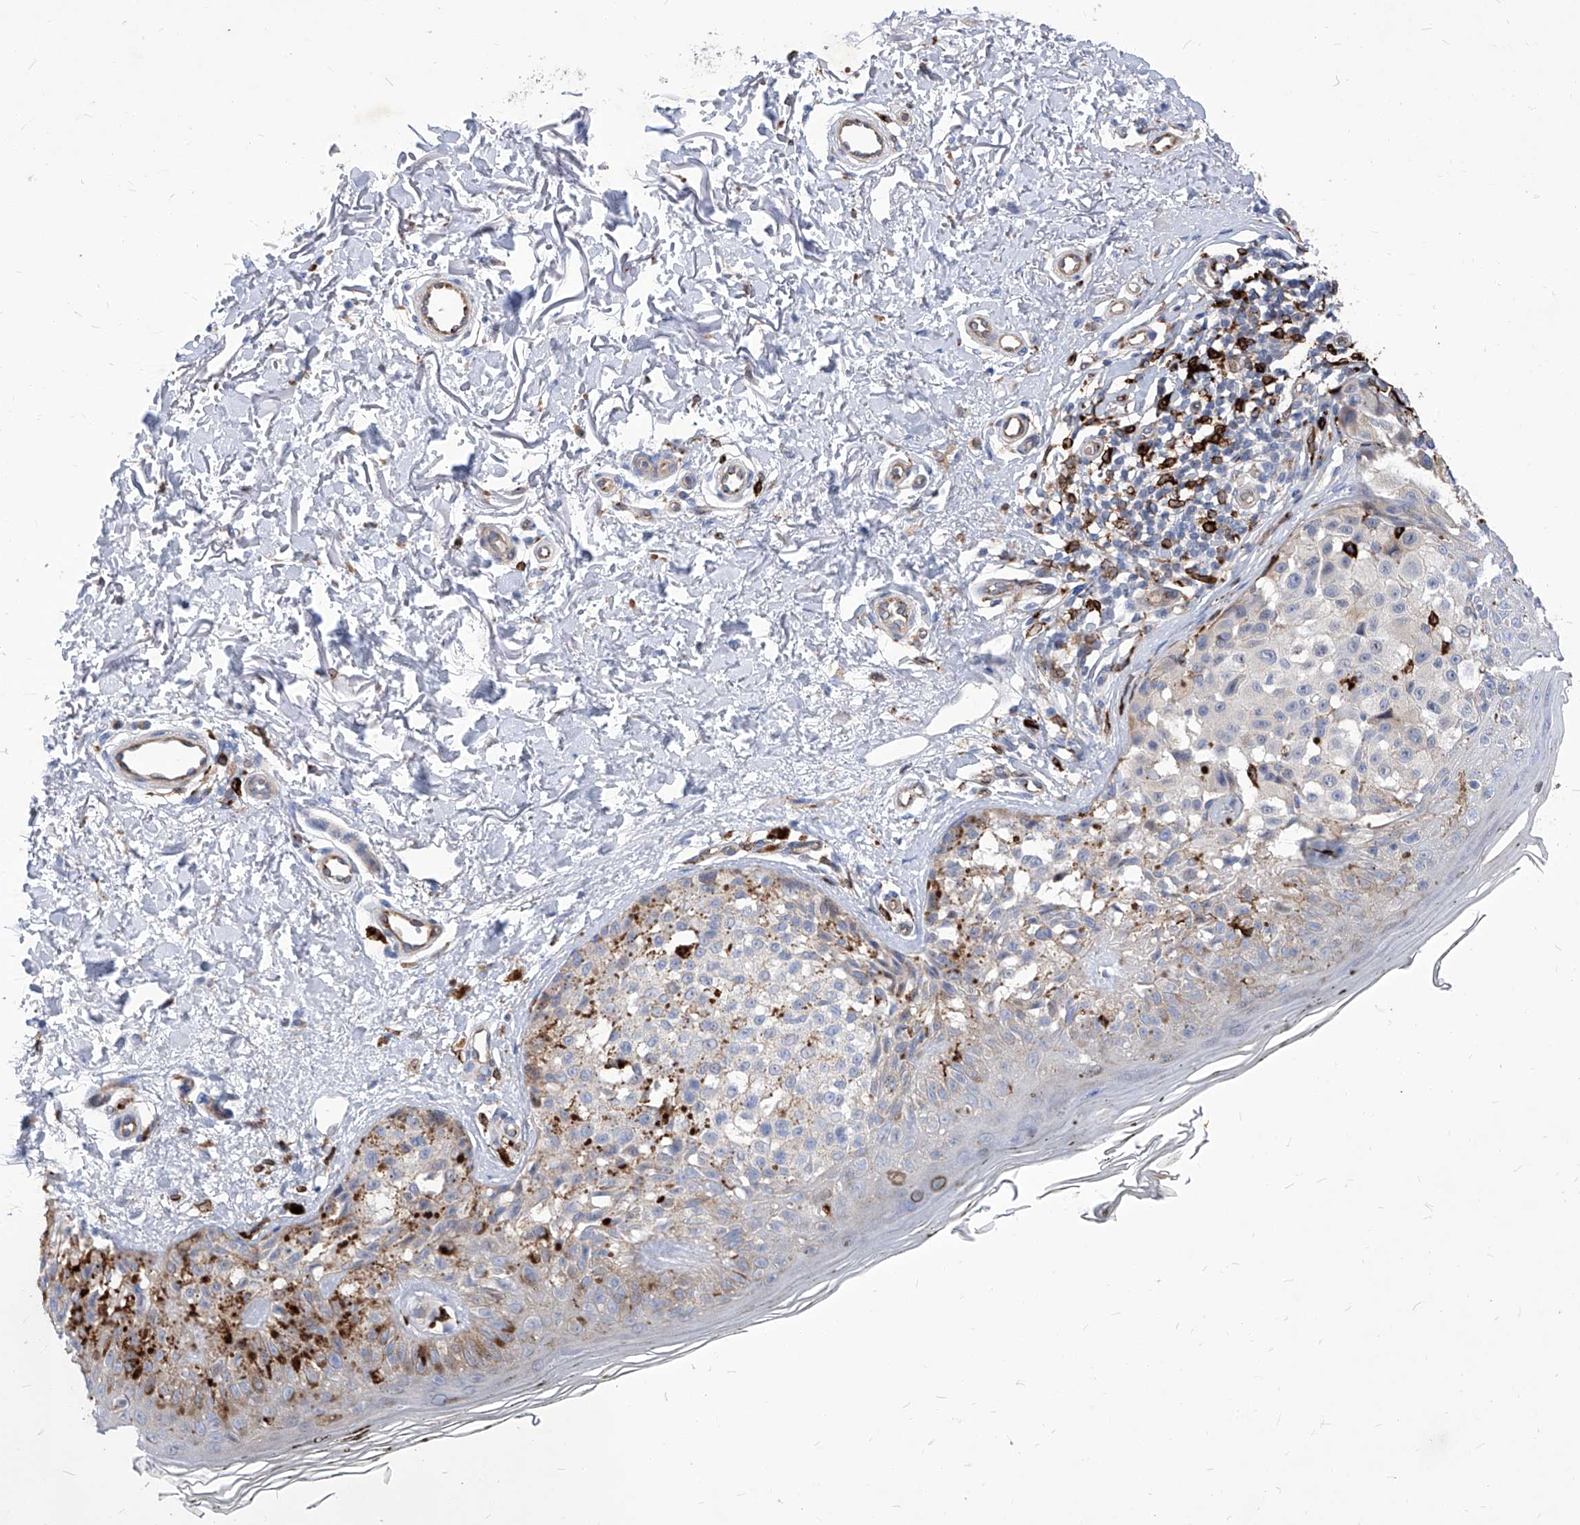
{"staining": {"intensity": "negative", "quantity": "none", "location": "none"}, "tissue": "melanoma", "cell_type": "Tumor cells", "image_type": "cancer", "snomed": [{"axis": "morphology", "description": "Malignant melanoma, NOS"}, {"axis": "topography", "description": "Skin"}], "caption": "Photomicrograph shows no protein positivity in tumor cells of melanoma tissue.", "gene": "UBOX5", "patient": {"sex": "female", "age": 50}}